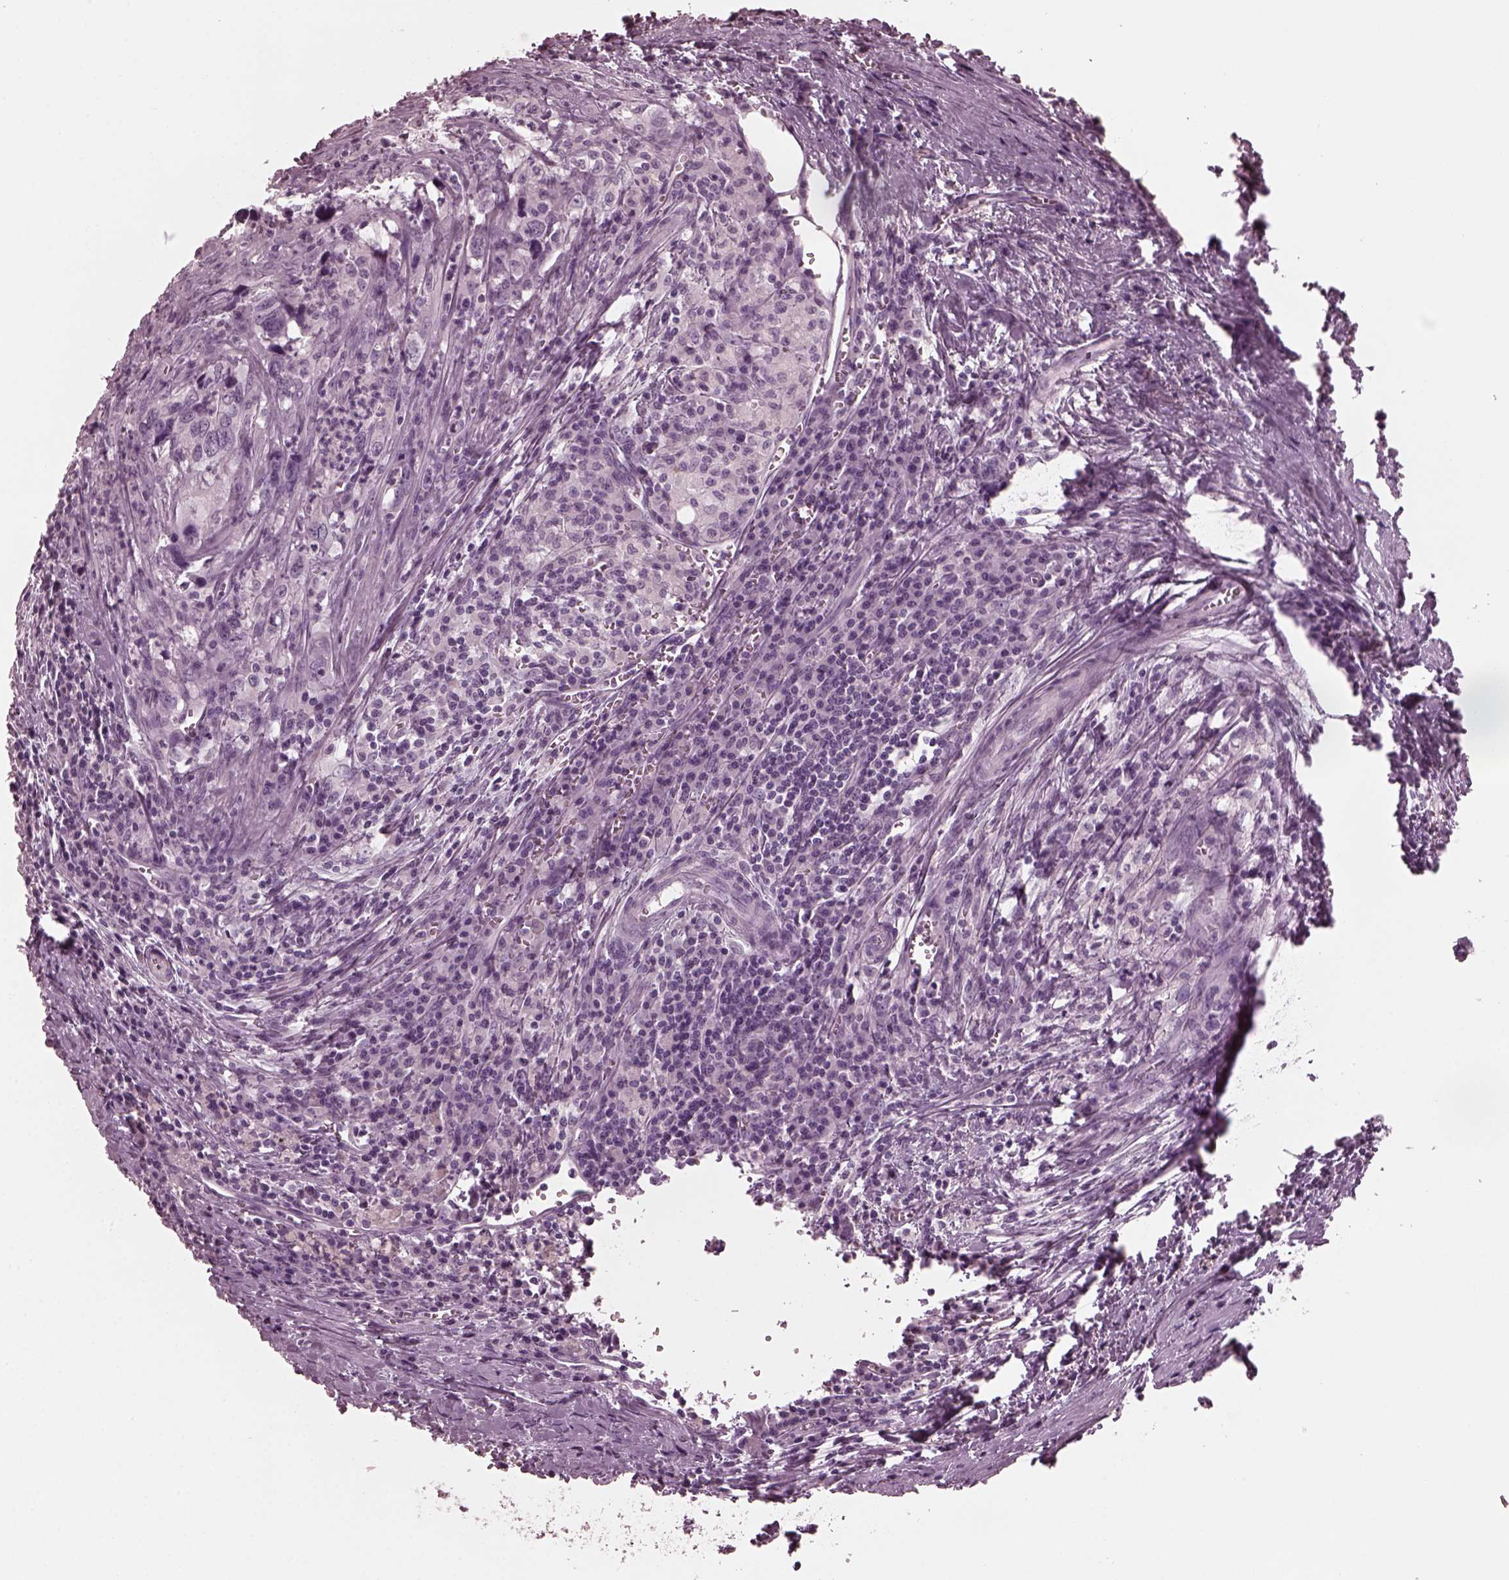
{"staining": {"intensity": "negative", "quantity": "none", "location": "none"}, "tissue": "colorectal cancer", "cell_type": "Tumor cells", "image_type": "cancer", "snomed": [{"axis": "morphology", "description": "Adenocarcinoma, NOS"}, {"axis": "topography", "description": "Colon"}], "caption": "The histopathology image demonstrates no staining of tumor cells in adenocarcinoma (colorectal).", "gene": "GRM6", "patient": {"sex": "female", "age": 82}}